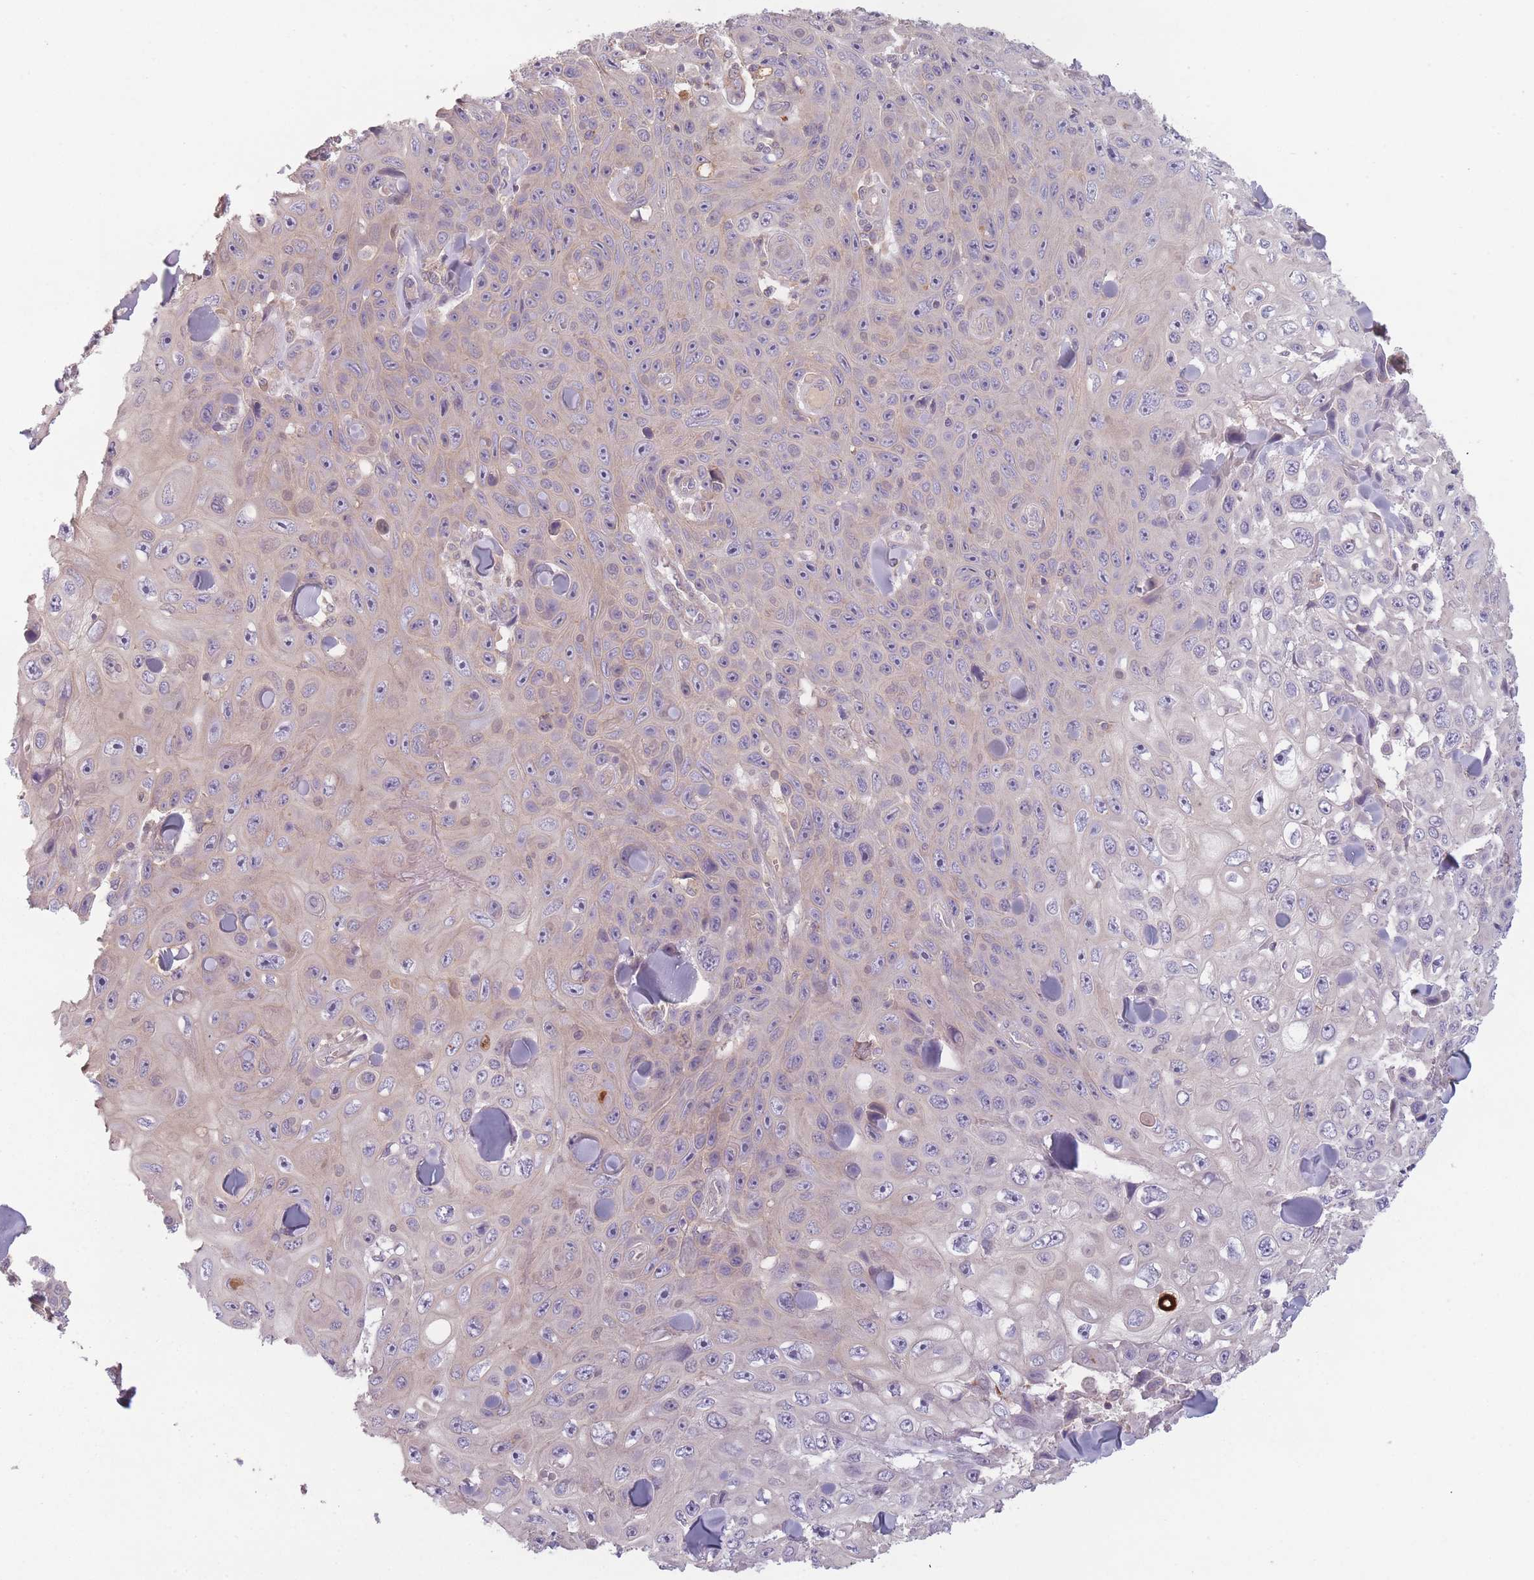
{"staining": {"intensity": "weak", "quantity": "<25%", "location": "cytoplasmic/membranous"}, "tissue": "skin cancer", "cell_type": "Tumor cells", "image_type": "cancer", "snomed": [{"axis": "morphology", "description": "Squamous cell carcinoma, NOS"}, {"axis": "topography", "description": "Skin"}], "caption": "The histopathology image displays no significant expression in tumor cells of skin cancer (squamous cell carcinoma).", "gene": "NT5DC2", "patient": {"sex": "male", "age": 82}}